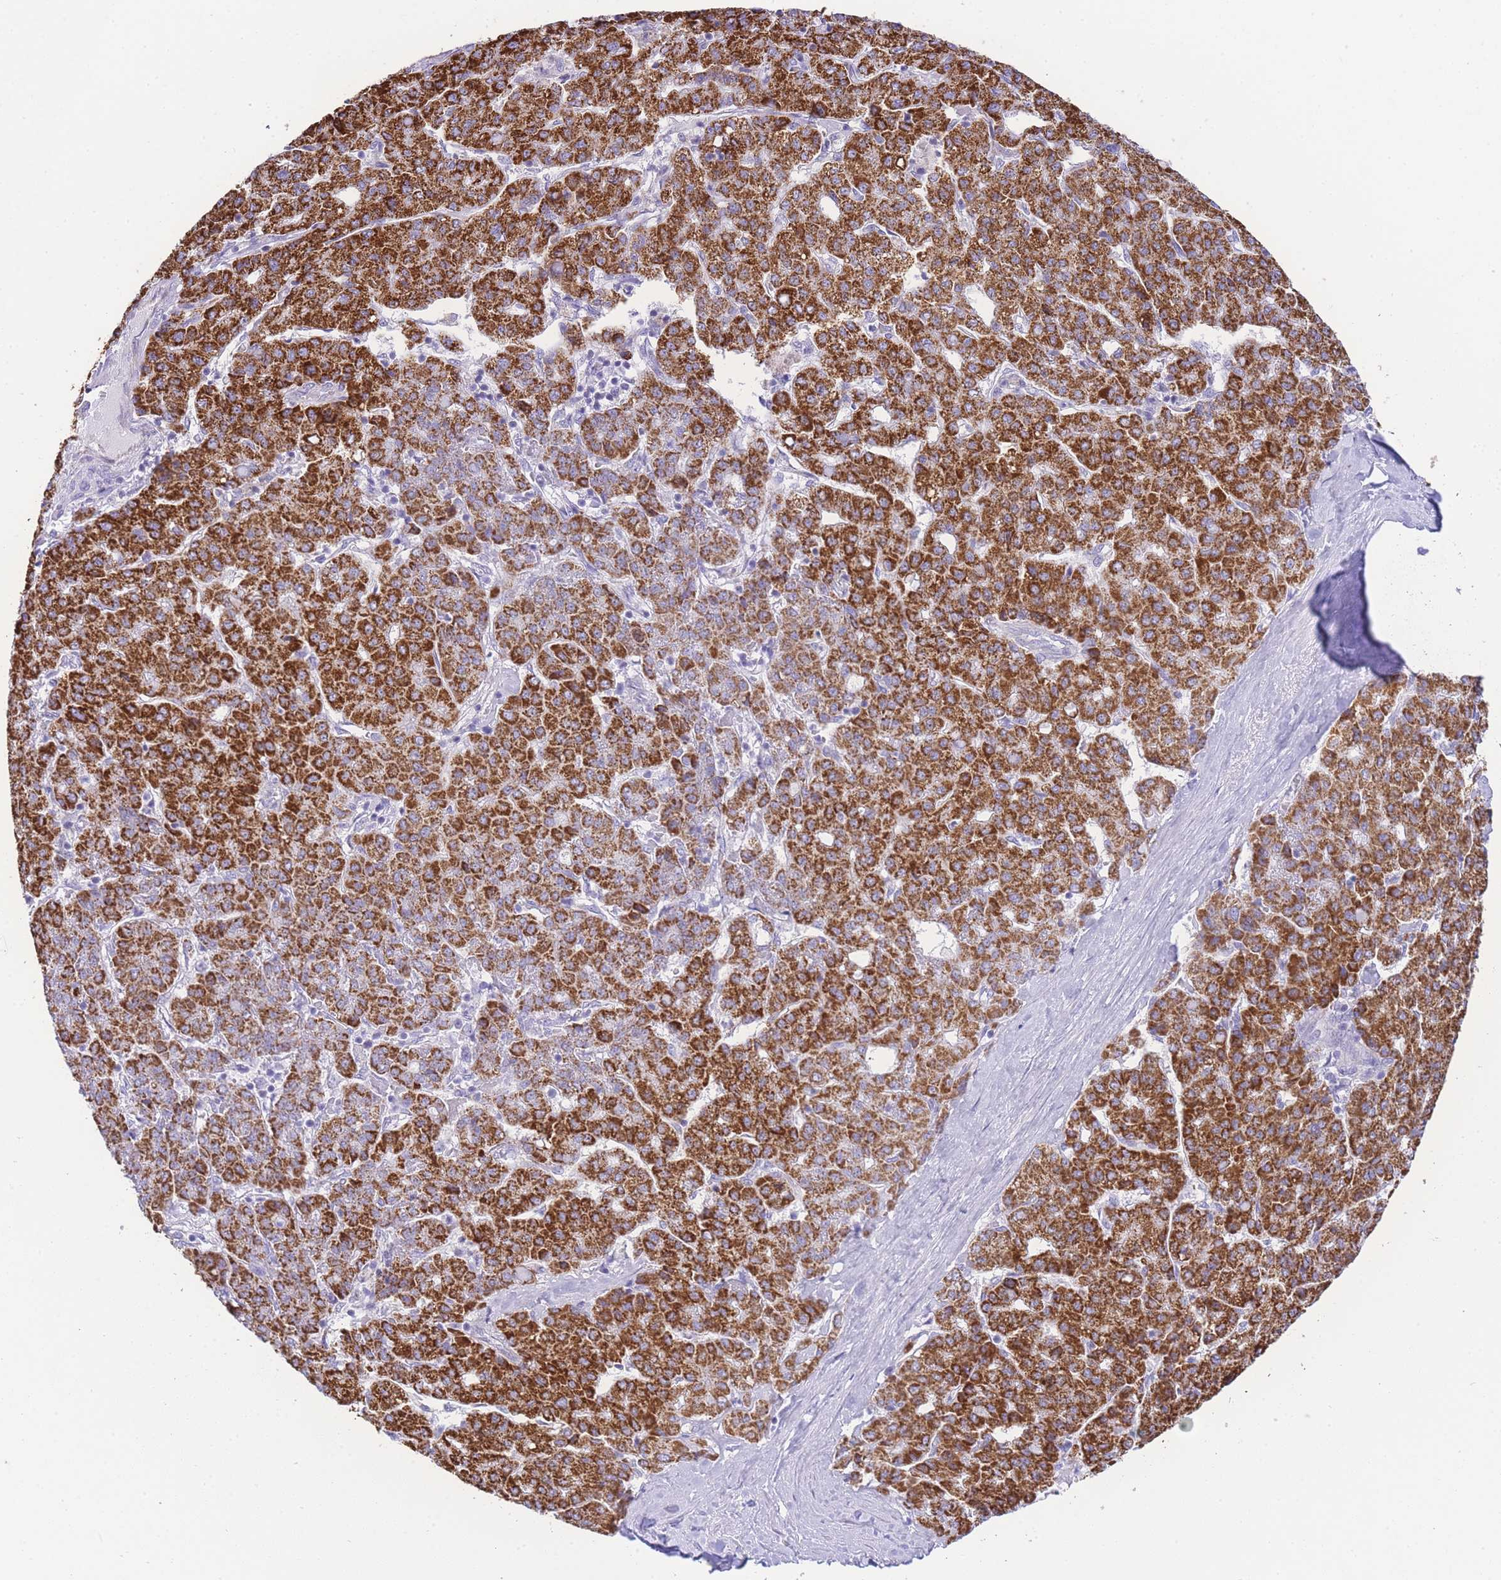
{"staining": {"intensity": "strong", "quantity": ">75%", "location": "cytoplasmic/membranous"}, "tissue": "liver cancer", "cell_type": "Tumor cells", "image_type": "cancer", "snomed": [{"axis": "morphology", "description": "Carcinoma, Hepatocellular, NOS"}, {"axis": "topography", "description": "Liver"}], "caption": "High-magnification brightfield microscopy of liver hepatocellular carcinoma stained with DAB (3,3'-diaminobenzidine) (brown) and counterstained with hematoxylin (blue). tumor cells exhibit strong cytoplasmic/membranous expression is seen in approximately>75% of cells. The staining was performed using DAB (3,3'-diaminobenzidine), with brown indicating positive protein expression. Nuclei are stained blue with hematoxylin.", "gene": "ACSM4", "patient": {"sex": "male", "age": 65}}